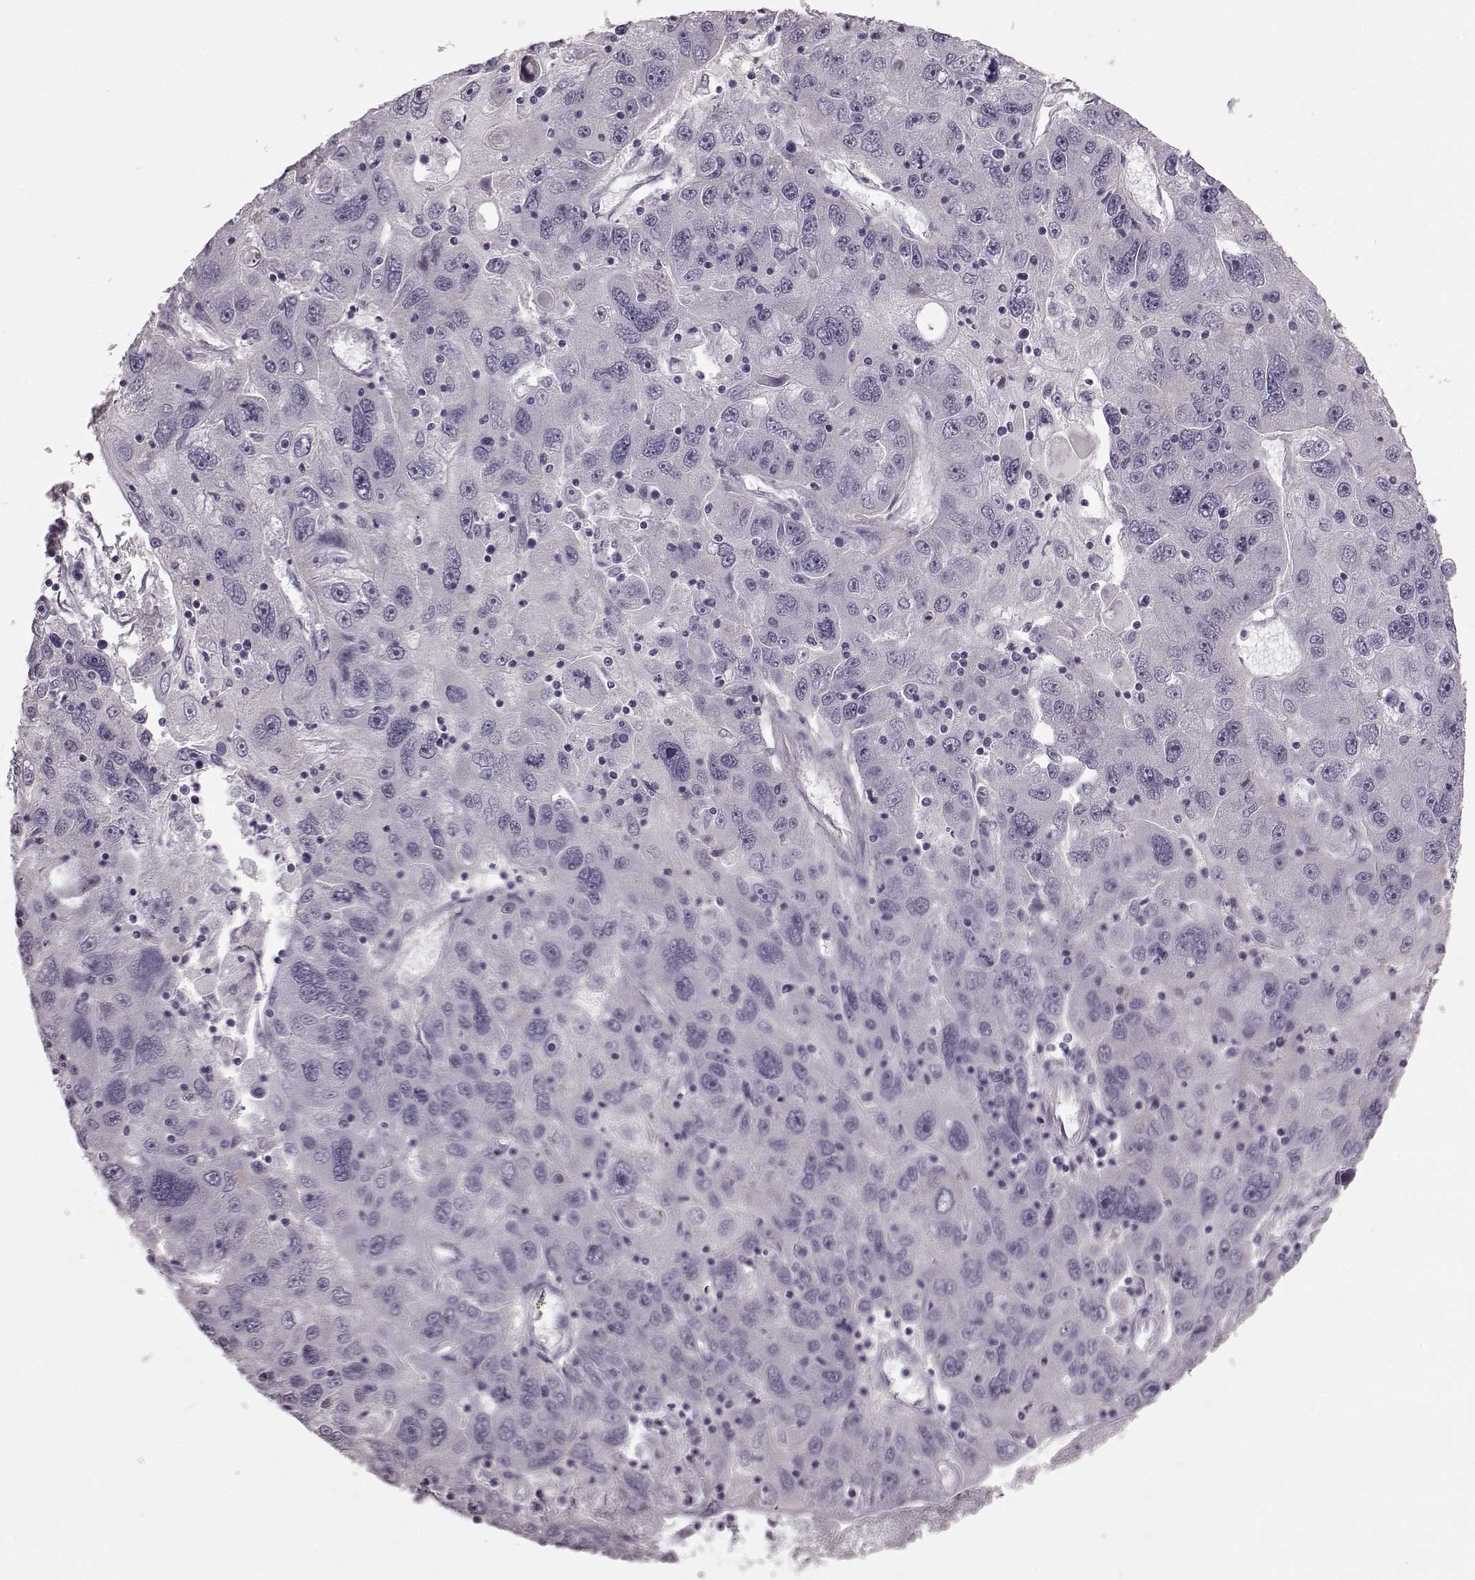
{"staining": {"intensity": "negative", "quantity": "none", "location": "none"}, "tissue": "stomach cancer", "cell_type": "Tumor cells", "image_type": "cancer", "snomed": [{"axis": "morphology", "description": "Adenocarcinoma, NOS"}, {"axis": "topography", "description": "Stomach"}], "caption": "Photomicrograph shows no protein staining in tumor cells of stomach adenocarcinoma tissue.", "gene": "CRYBA2", "patient": {"sex": "male", "age": 56}}